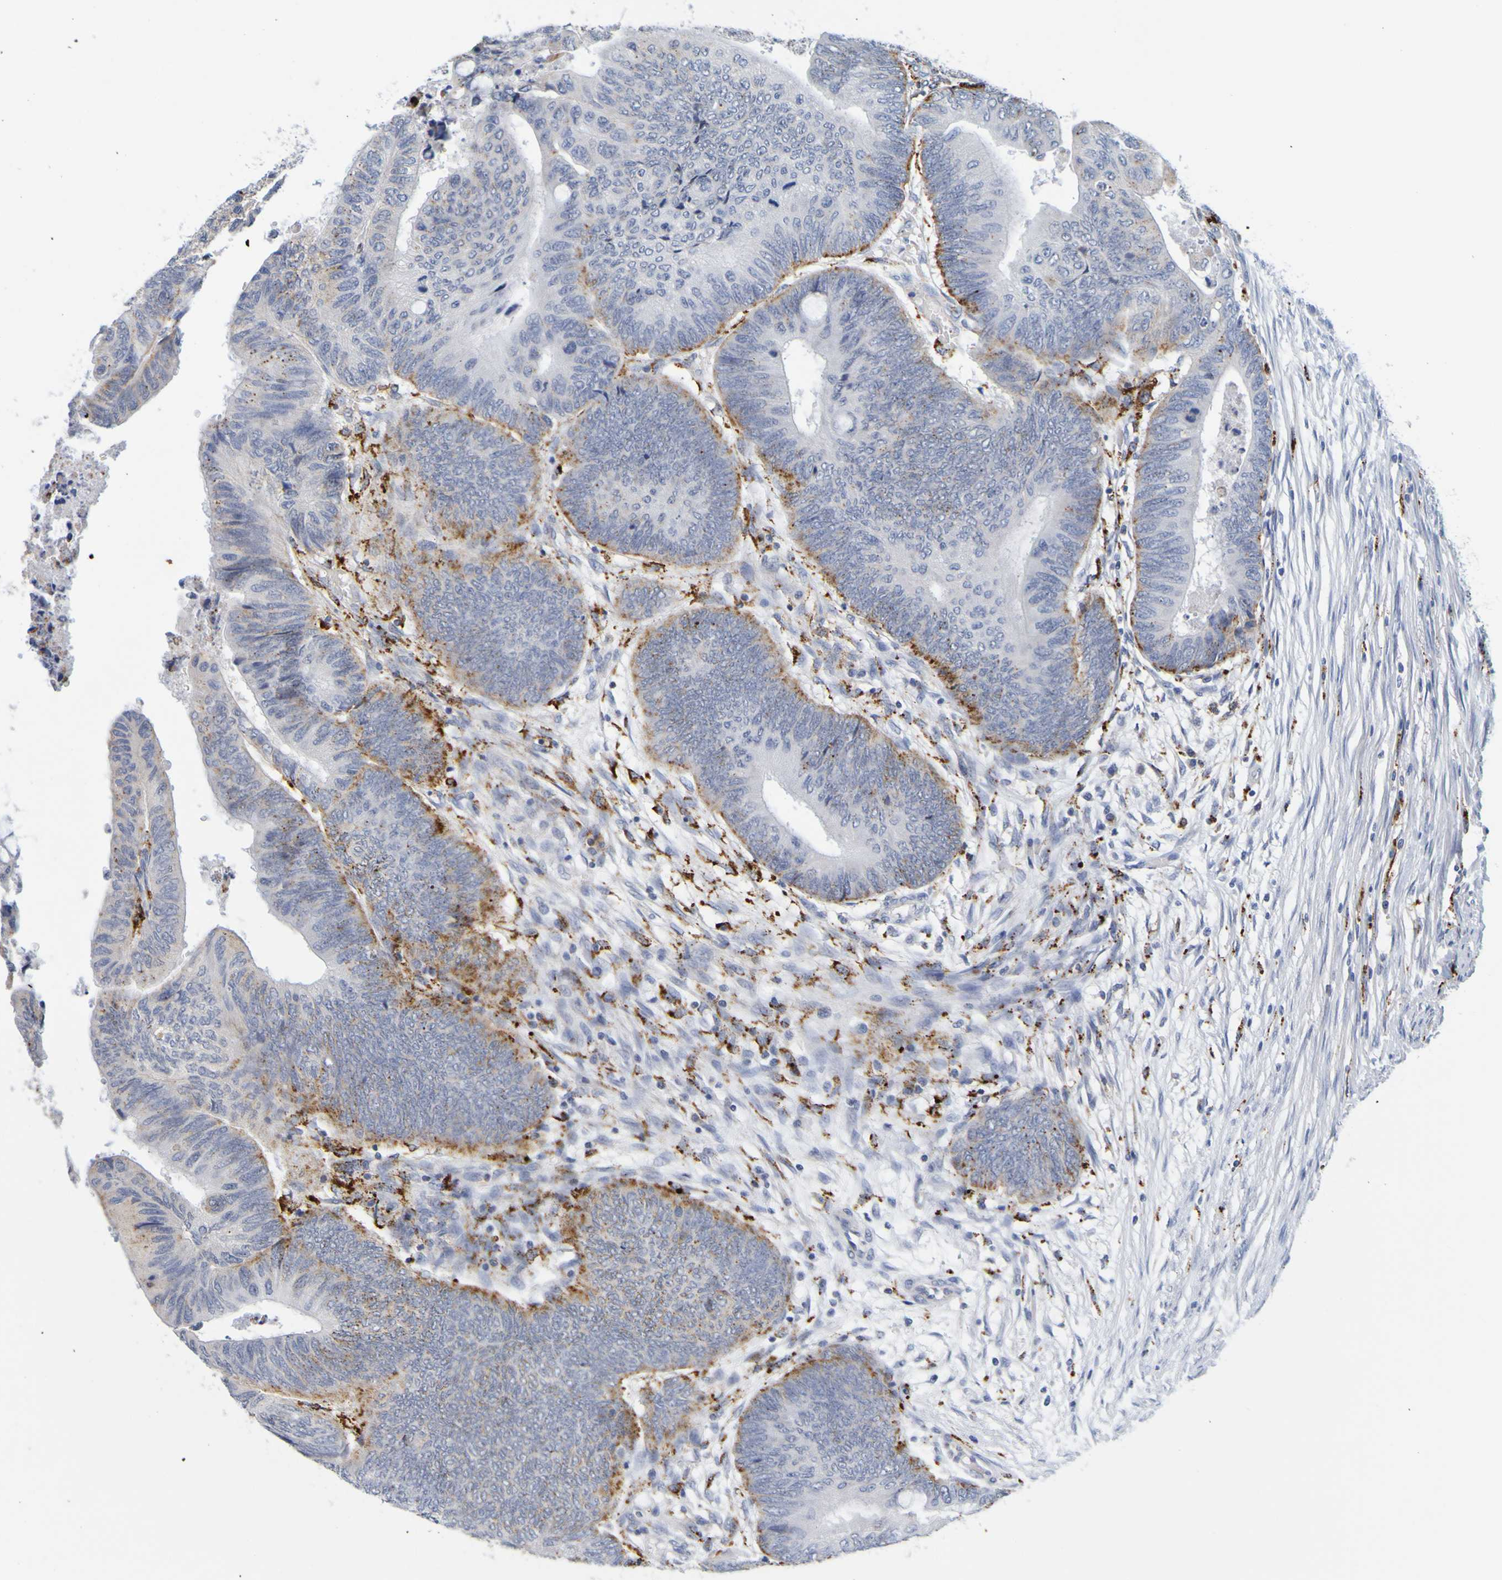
{"staining": {"intensity": "moderate", "quantity": "<25%", "location": "cytoplasmic/membranous"}, "tissue": "colorectal cancer", "cell_type": "Tumor cells", "image_type": "cancer", "snomed": [{"axis": "morphology", "description": "Normal tissue, NOS"}, {"axis": "morphology", "description": "Adenocarcinoma, NOS"}, {"axis": "topography", "description": "Rectum"}, {"axis": "topography", "description": "Peripheral nerve tissue"}], "caption": "About <25% of tumor cells in colorectal adenocarcinoma display moderate cytoplasmic/membranous protein expression as visualized by brown immunohistochemical staining.", "gene": "TPH1", "patient": {"sex": "male", "age": 92}}